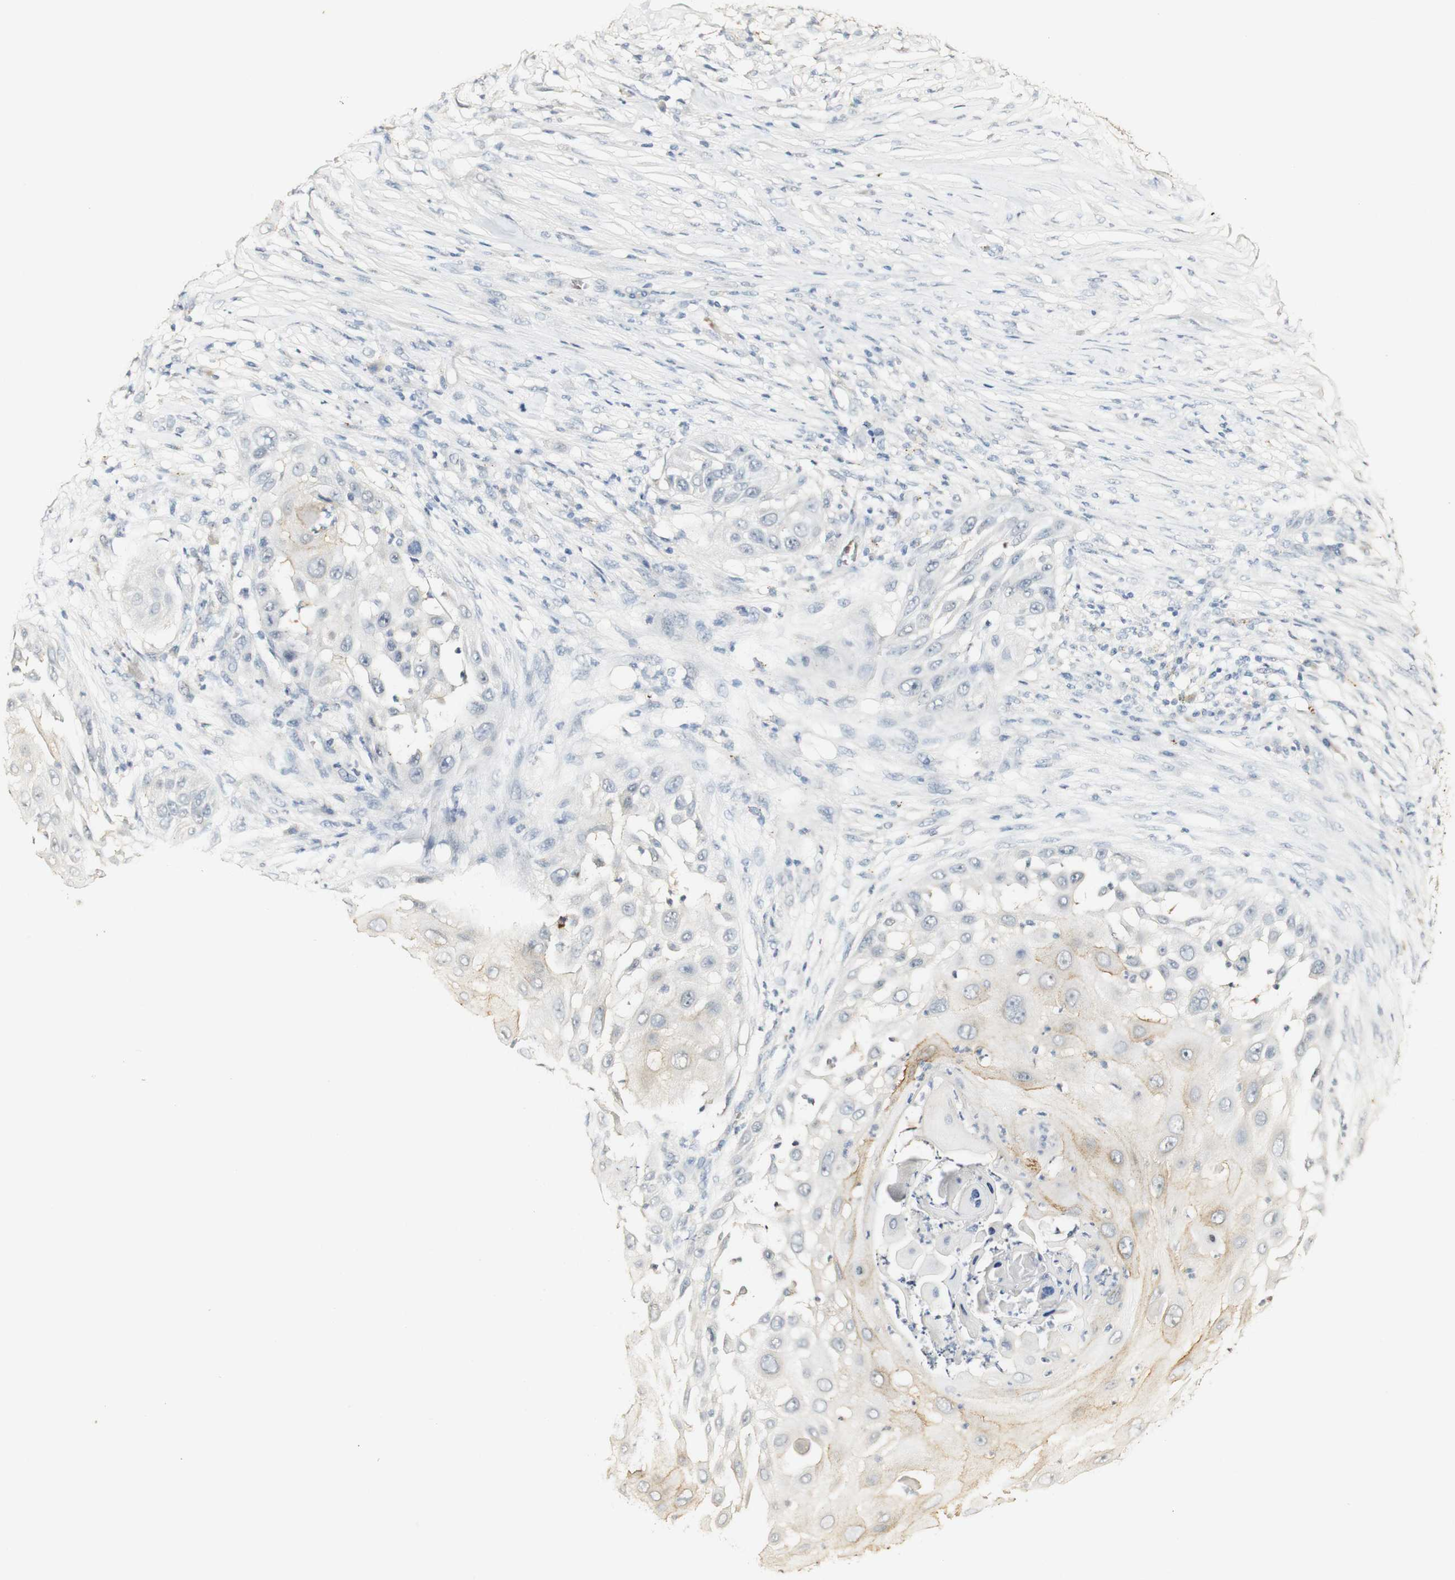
{"staining": {"intensity": "negative", "quantity": "none", "location": "none"}, "tissue": "skin cancer", "cell_type": "Tumor cells", "image_type": "cancer", "snomed": [{"axis": "morphology", "description": "Squamous cell carcinoma, NOS"}, {"axis": "topography", "description": "Skin"}], "caption": "This is an immunohistochemistry photomicrograph of human skin squamous cell carcinoma. There is no expression in tumor cells.", "gene": "SYT7", "patient": {"sex": "female", "age": 44}}